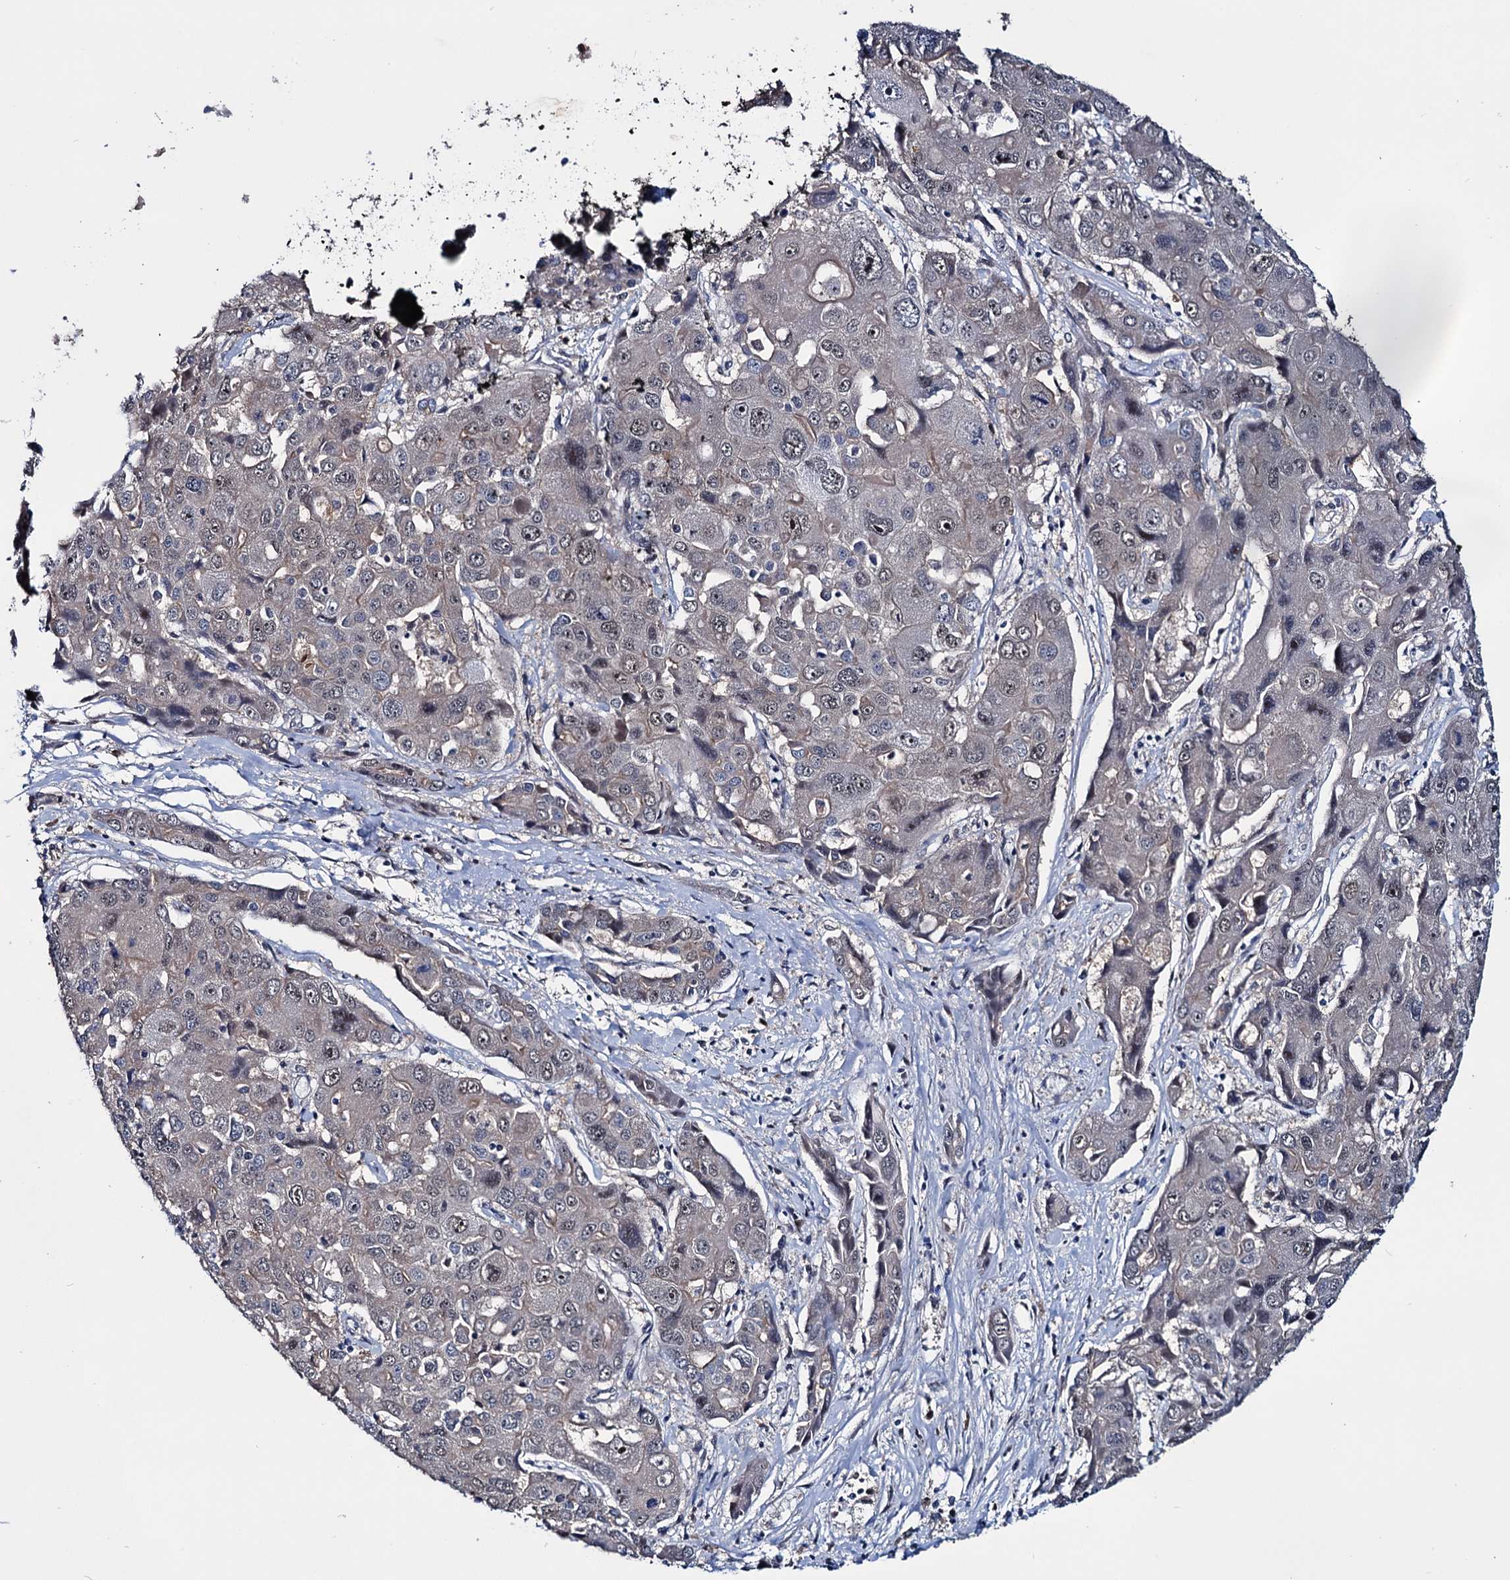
{"staining": {"intensity": "negative", "quantity": "none", "location": "none"}, "tissue": "liver cancer", "cell_type": "Tumor cells", "image_type": "cancer", "snomed": [{"axis": "morphology", "description": "Cholangiocarcinoma"}, {"axis": "topography", "description": "Liver"}], "caption": "A micrograph of human liver cholangiocarcinoma is negative for staining in tumor cells. (DAB immunohistochemistry (IHC), high magnification).", "gene": "EYA4", "patient": {"sex": "male", "age": 67}}